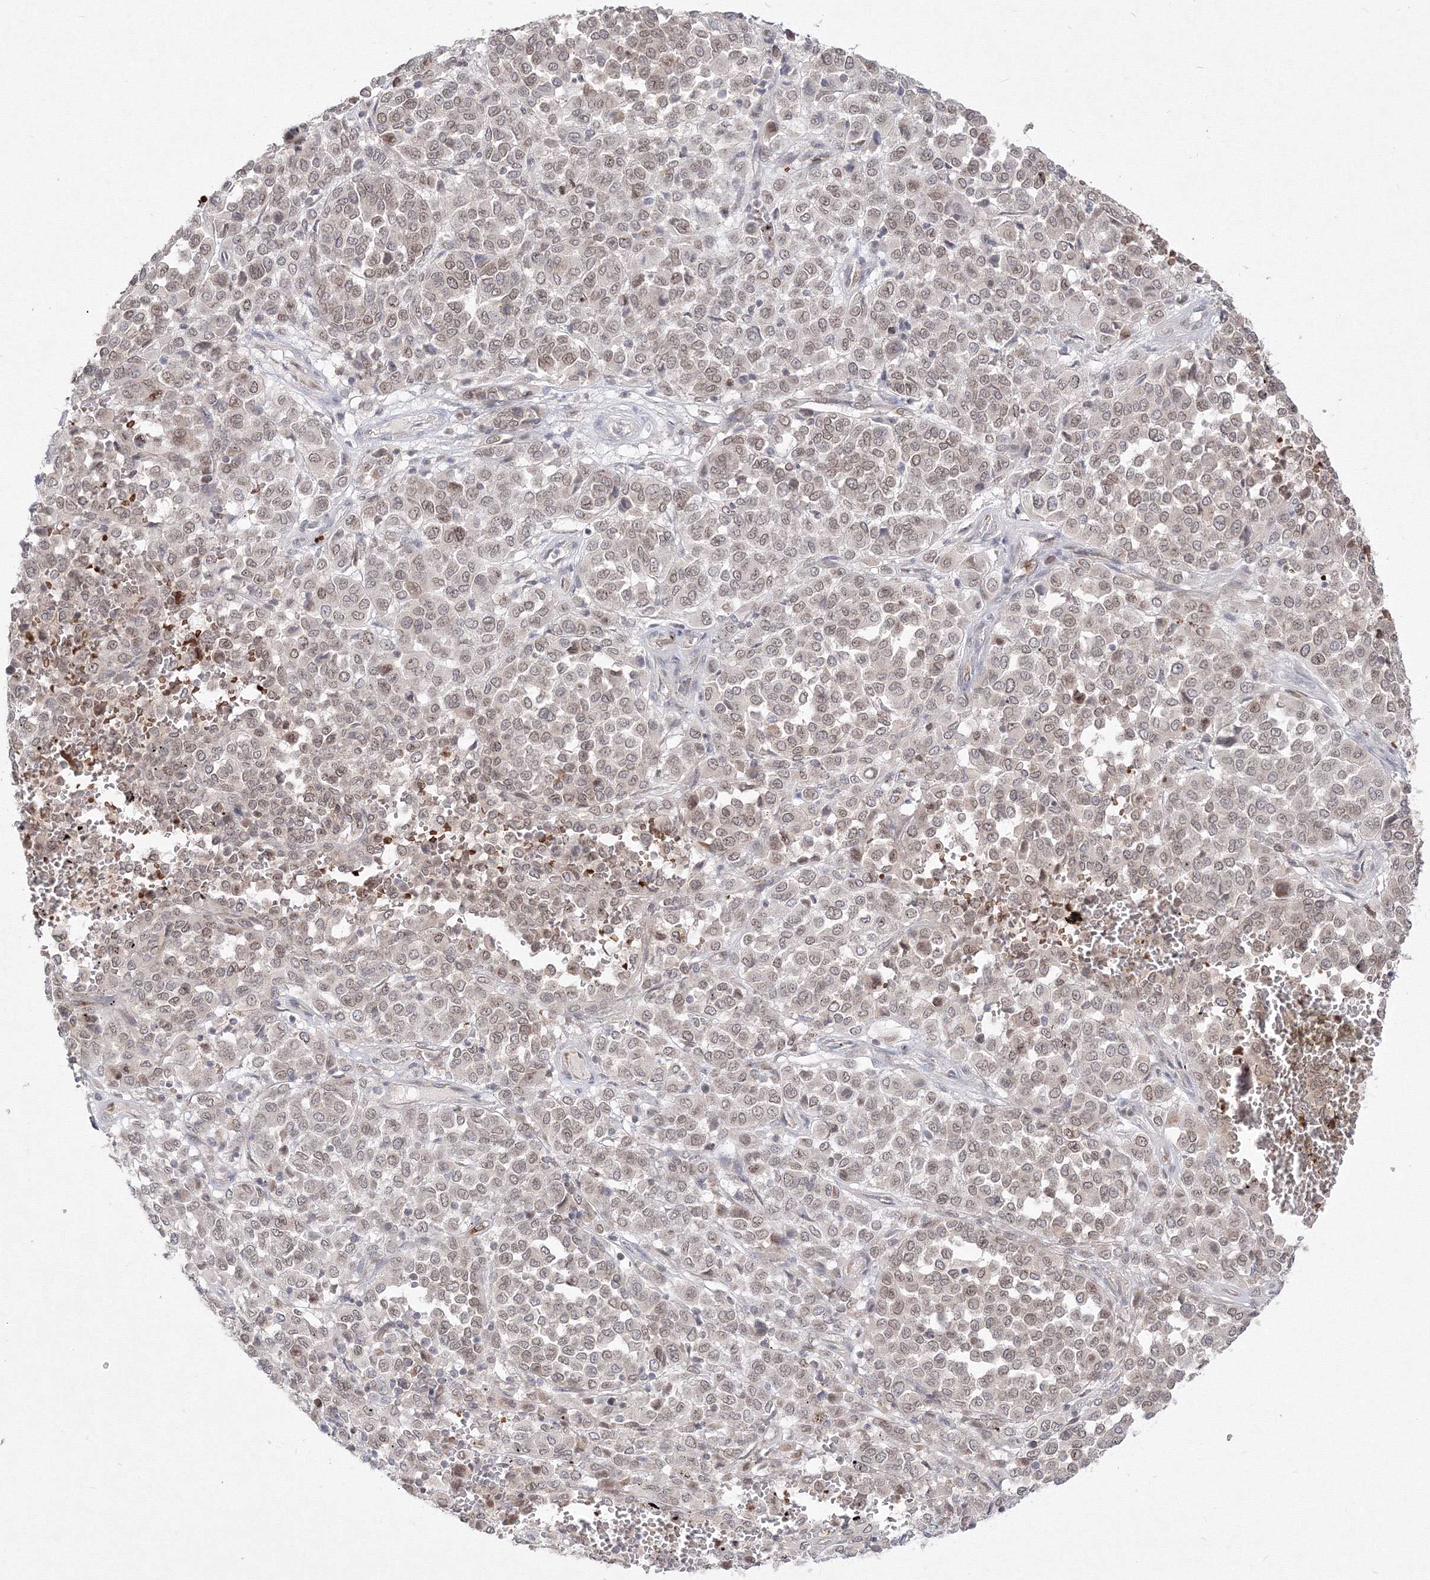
{"staining": {"intensity": "weak", "quantity": "25%-75%", "location": "nuclear"}, "tissue": "melanoma", "cell_type": "Tumor cells", "image_type": "cancer", "snomed": [{"axis": "morphology", "description": "Malignant melanoma, Metastatic site"}, {"axis": "topography", "description": "Pancreas"}], "caption": "Weak nuclear positivity is seen in approximately 25%-75% of tumor cells in melanoma. (DAB (3,3'-diaminobenzidine) IHC, brown staining for protein, blue staining for nuclei).", "gene": "DNAJB2", "patient": {"sex": "female", "age": 30}}